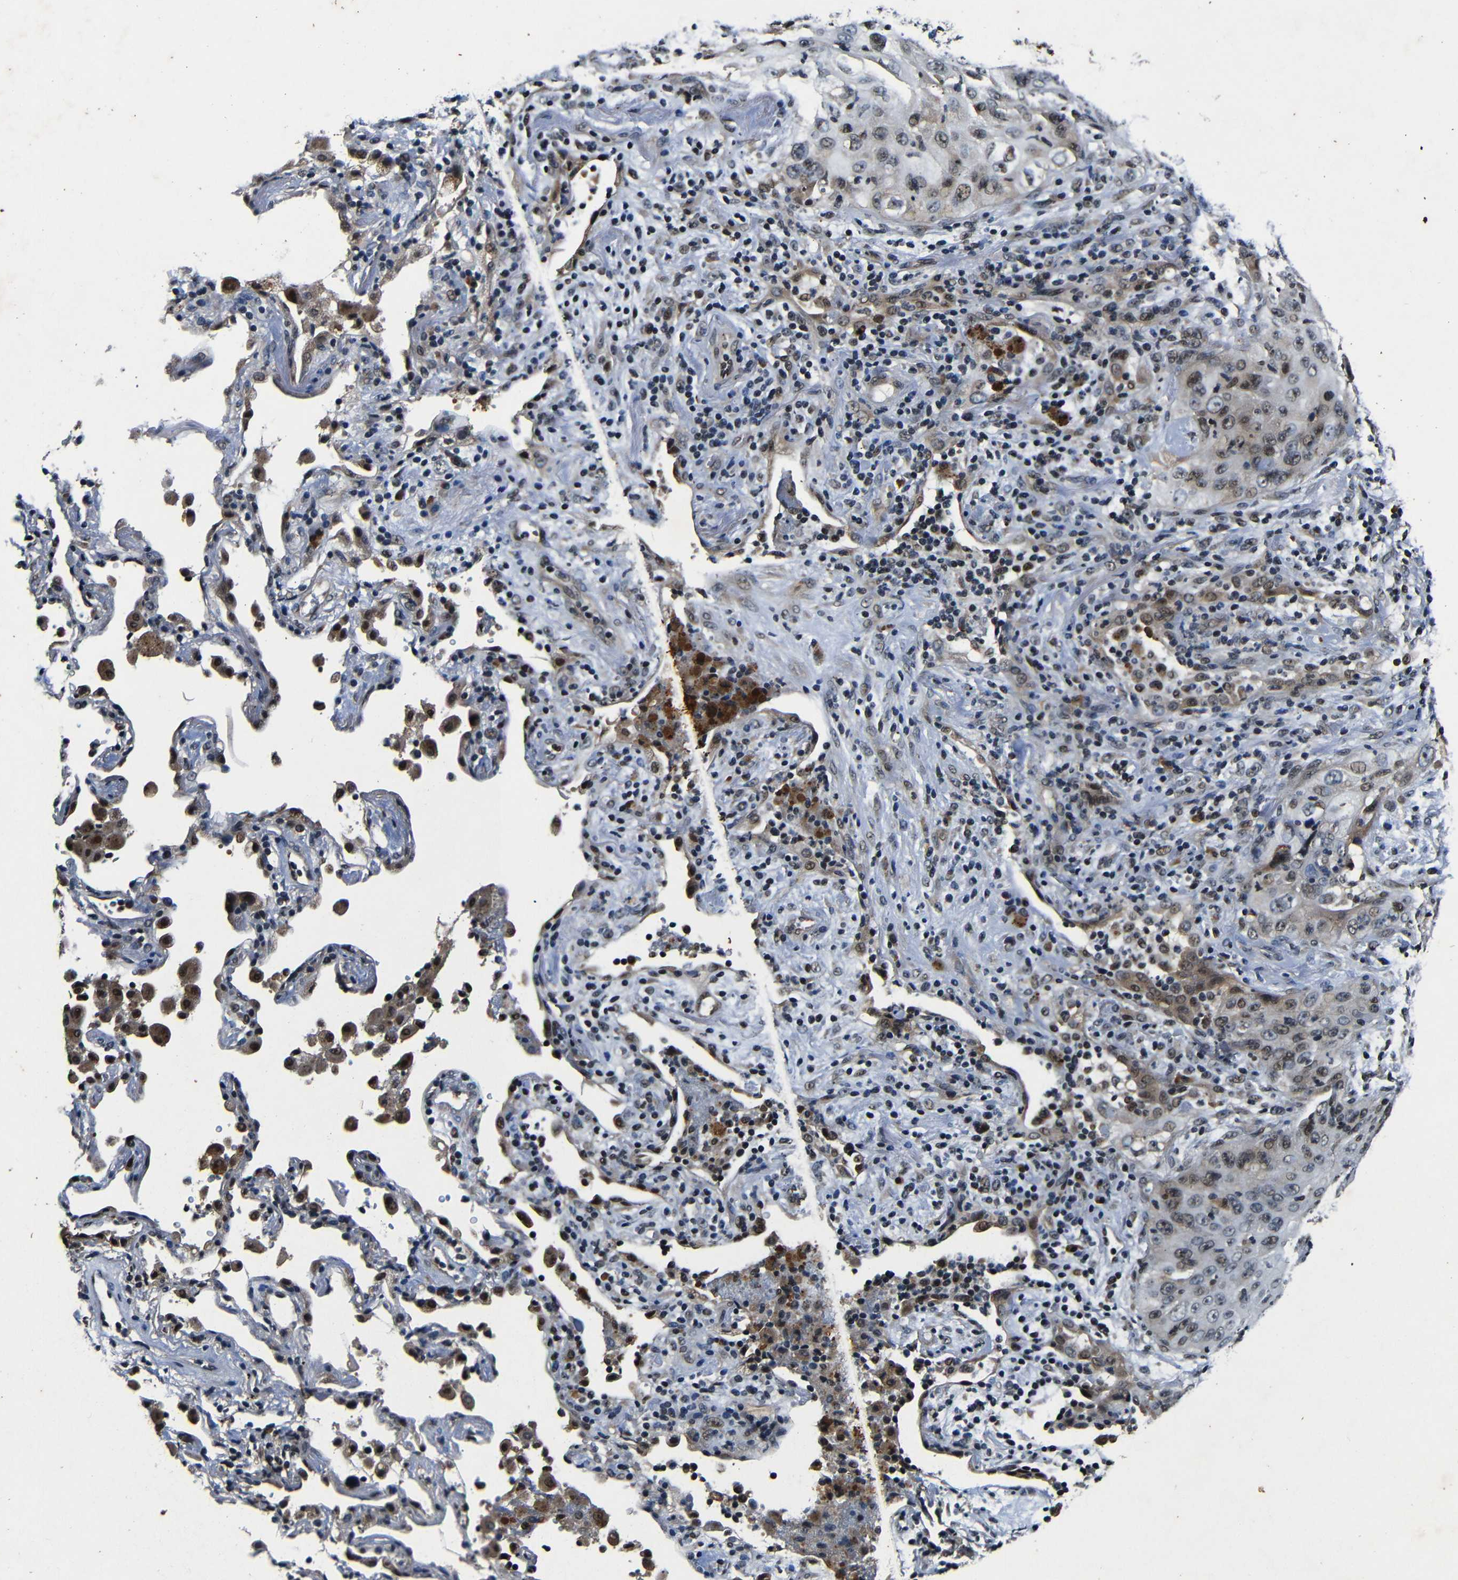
{"staining": {"intensity": "weak", "quantity": "25%-75%", "location": "cytoplasmic/membranous,nuclear"}, "tissue": "lung cancer", "cell_type": "Tumor cells", "image_type": "cancer", "snomed": [{"axis": "morphology", "description": "Squamous cell carcinoma, NOS"}, {"axis": "topography", "description": "Lung"}], "caption": "Brown immunohistochemical staining in squamous cell carcinoma (lung) reveals weak cytoplasmic/membranous and nuclear expression in about 25%-75% of tumor cells. The protein of interest is stained brown, and the nuclei are stained in blue (DAB (3,3'-diaminobenzidine) IHC with brightfield microscopy, high magnification).", "gene": "FOXD4", "patient": {"sex": "female", "age": 67}}